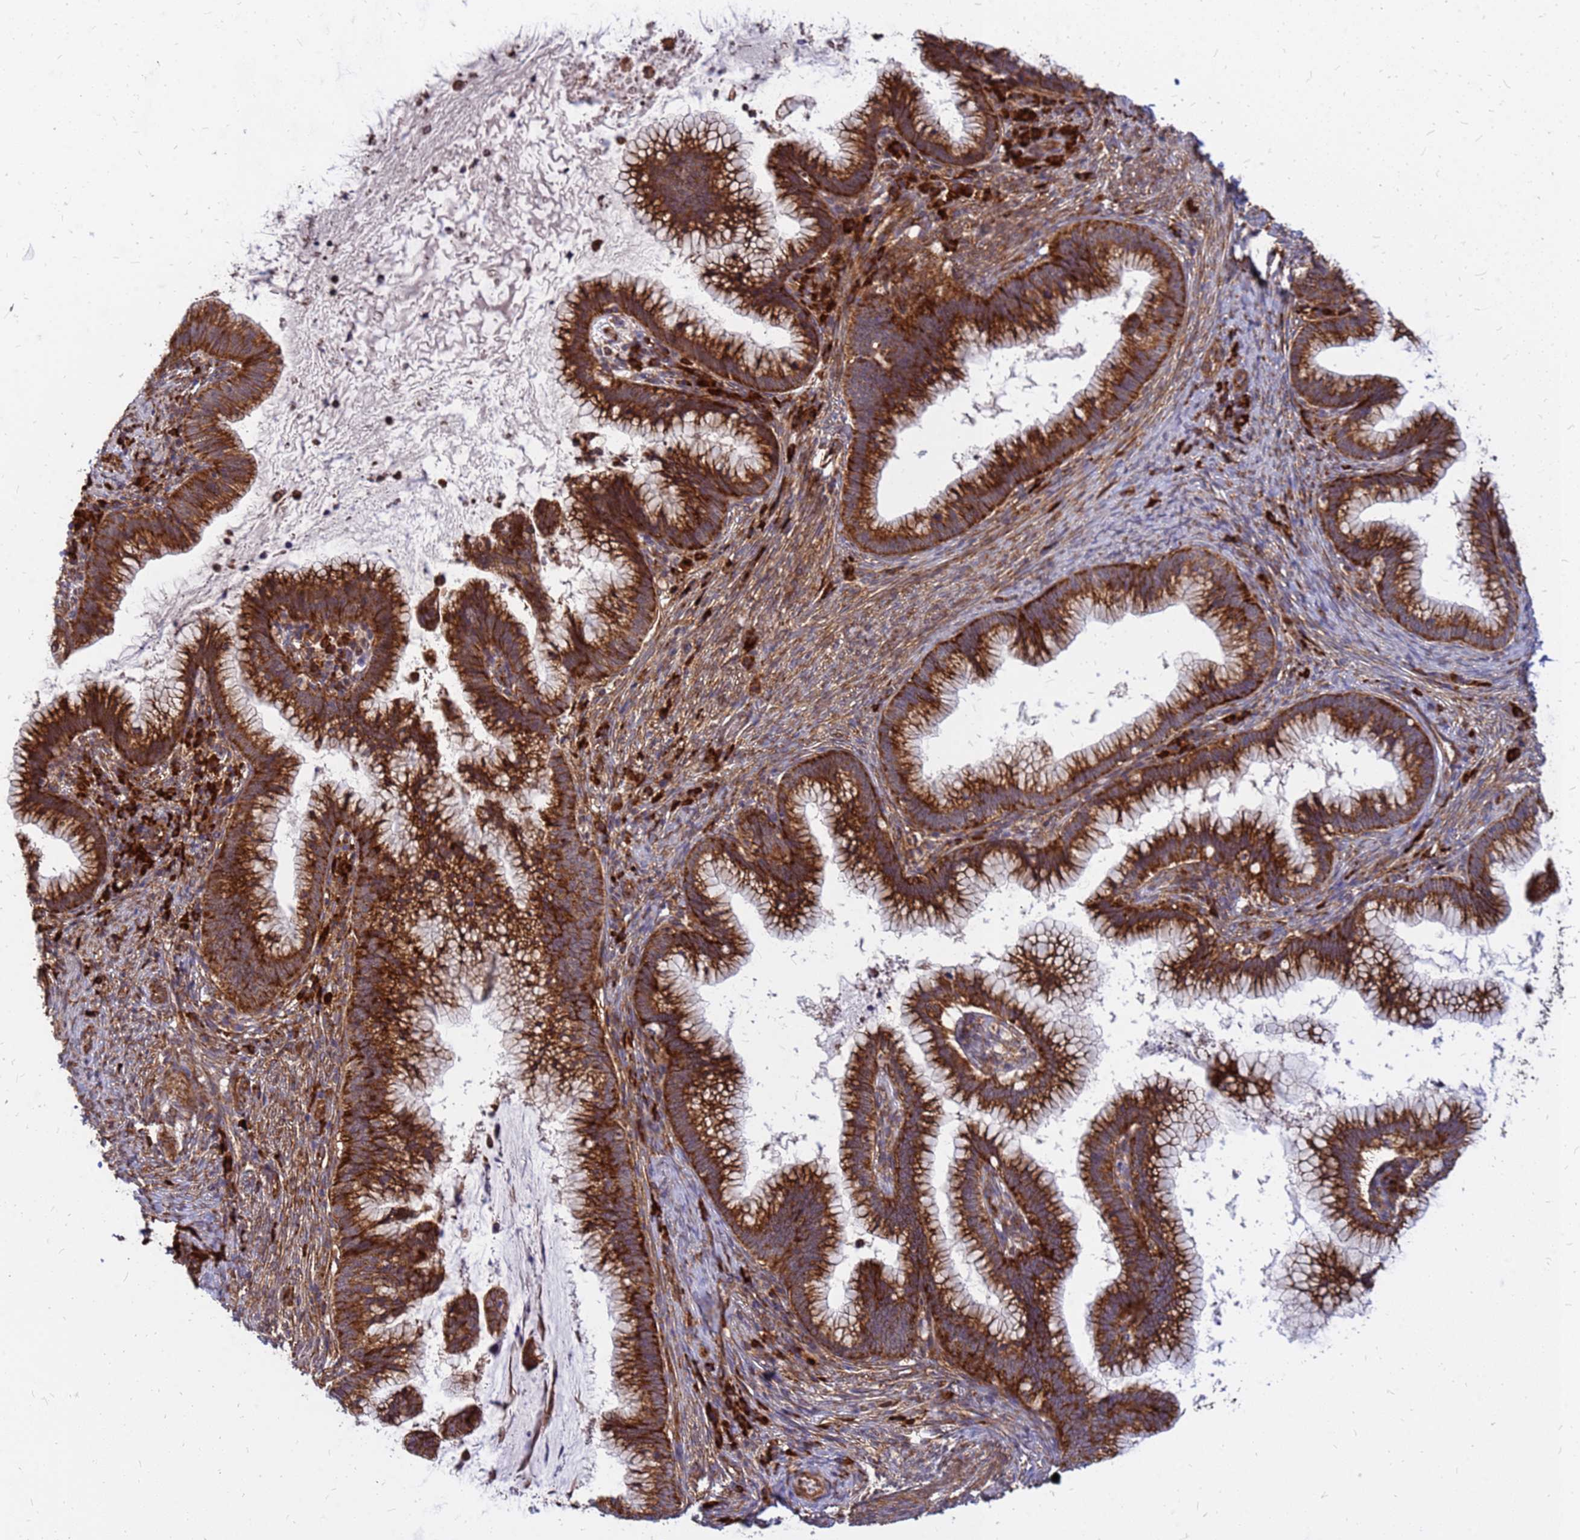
{"staining": {"intensity": "strong", "quantity": ">75%", "location": "cytoplasmic/membranous"}, "tissue": "cervical cancer", "cell_type": "Tumor cells", "image_type": "cancer", "snomed": [{"axis": "morphology", "description": "Adenocarcinoma, NOS"}, {"axis": "topography", "description": "Cervix"}], "caption": "IHC of human adenocarcinoma (cervical) demonstrates high levels of strong cytoplasmic/membranous staining in approximately >75% of tumor cells. The staining was performed using DAB (3,3'-diaminobenzidine), with brown indicating positive protein expression. Nuclei are stained blue with hematoxylin.", "gene": "RPL8", "patient": {"sex": "female", "age": 36}}